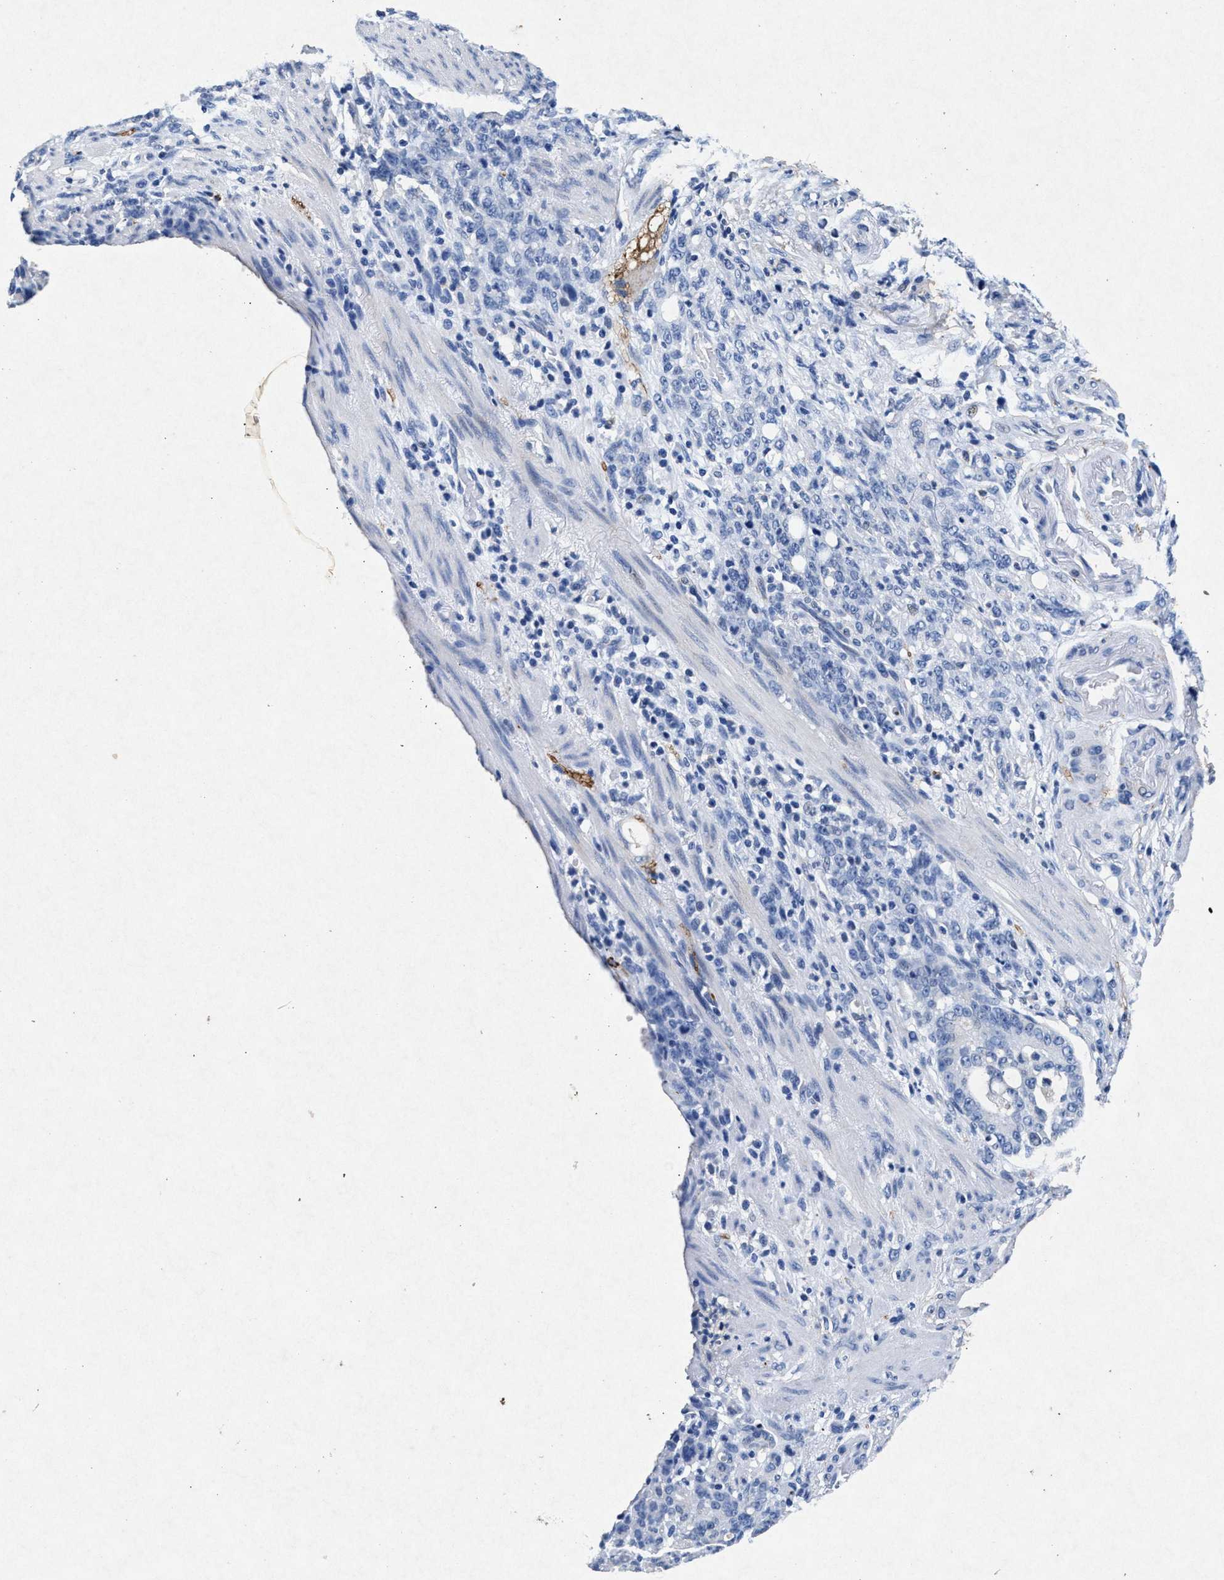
{"staining": {"intensity": "negative", "quantity": "none", "location": "none"}, "tissue": "stomach cancer", "cell_type": "Tumor cells", "image_type": "cancer", "snomed": [{"axis": "morphology", "description": "Adenocarcinoma, NOS"}, {"axis": "topography", "description": "Stomach, lower"}], "caption": "DAB (3,3'-diaminobenzidine) immunohistochemical staining of human stomach adenocarcinoma reveals no significant positivity in tumor cells.", "gene": "MAP6", "patient": {"sex": "male", "age": 88}}